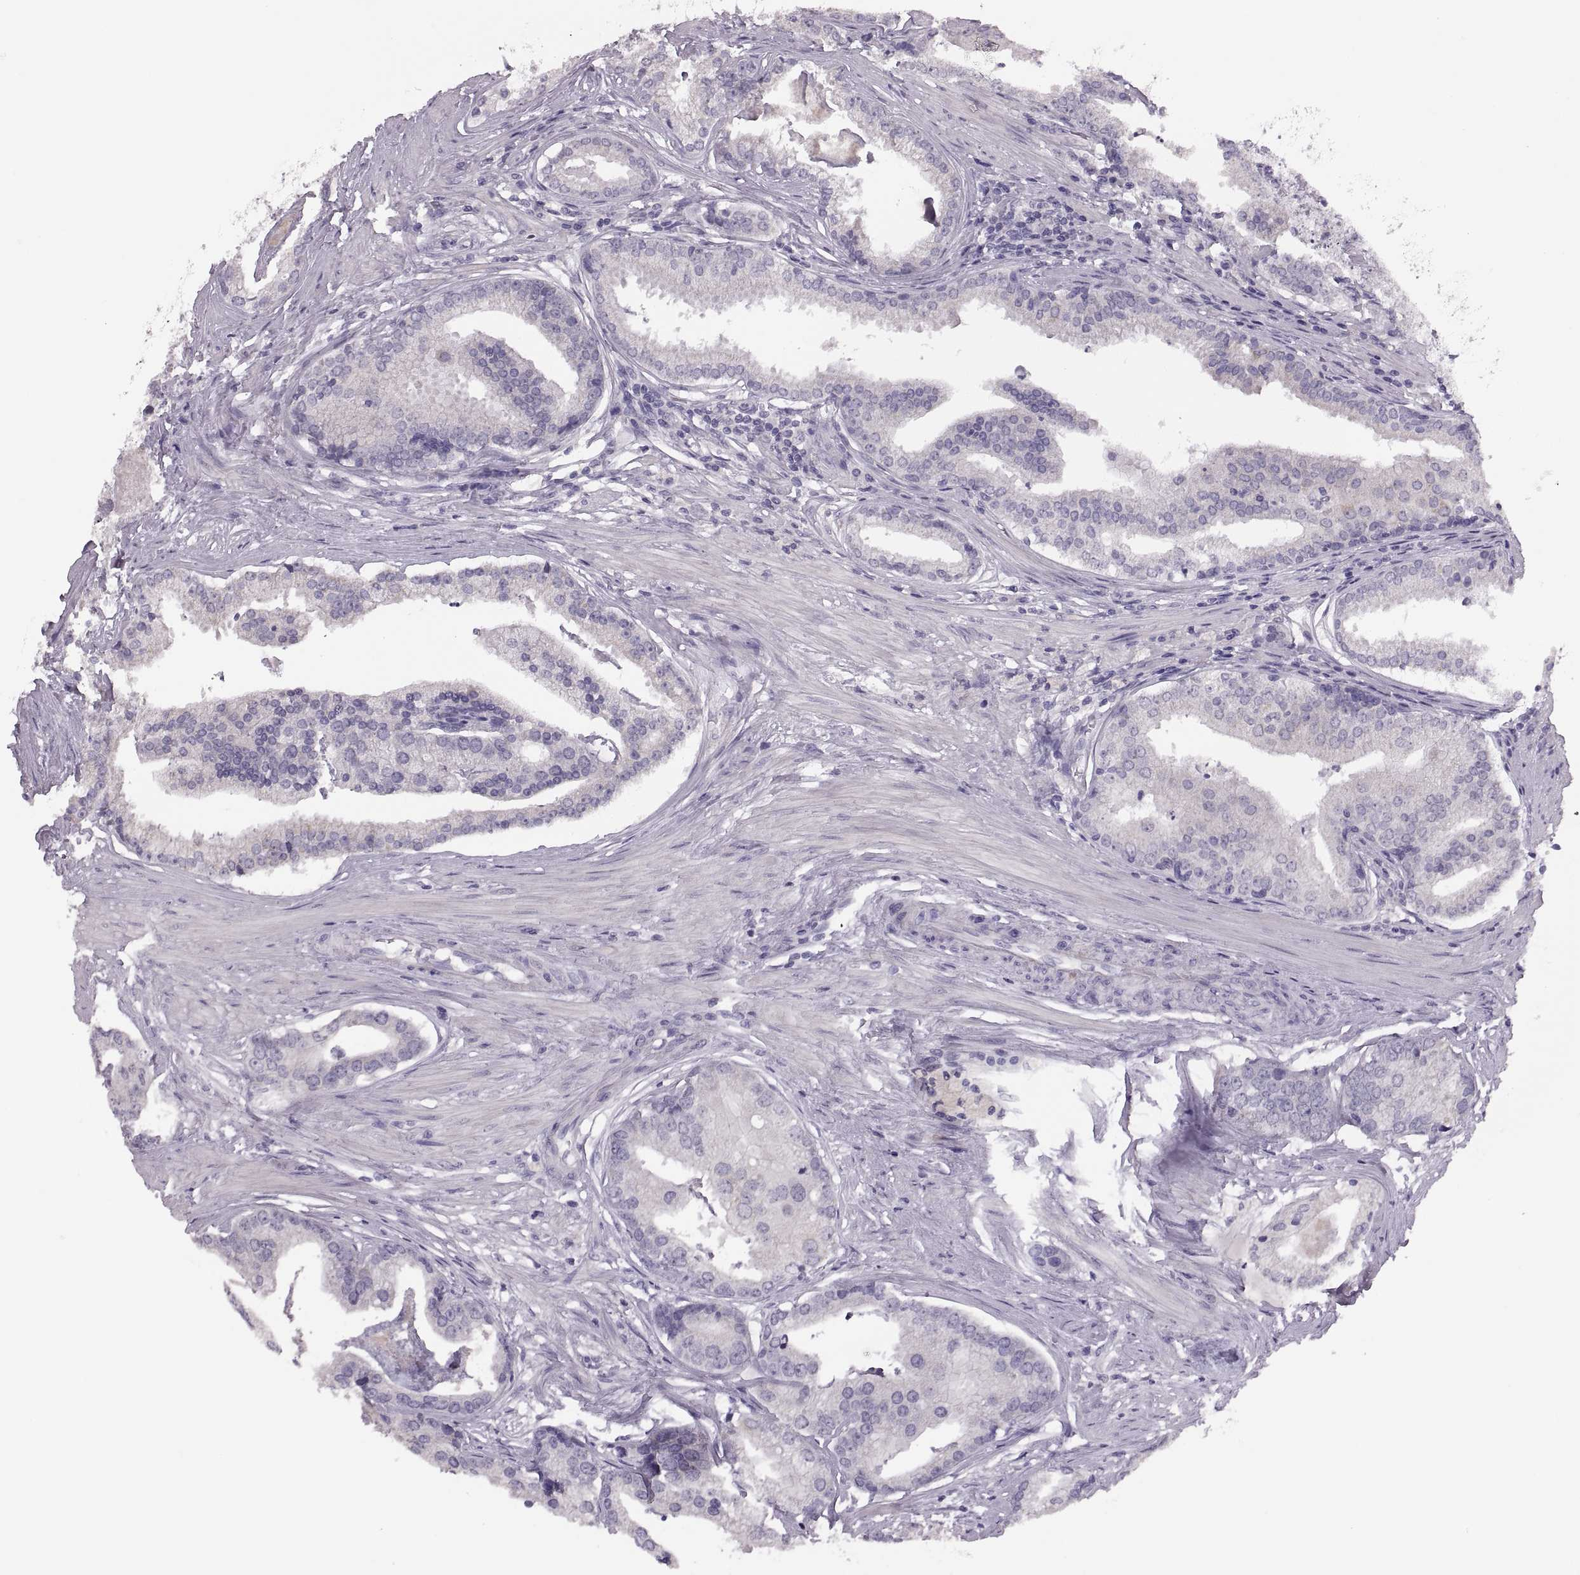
{"staining": {"intensity": "negative", "quantity": "none", "location": "none"}, "tissue": "prostate cancer", "cell_type": "Tumor cells", "image_type": "cancer", "snomed": [{"axis": "morphology", "description": "Adenocarcinoma, NOS"}, {"axis": "topography", "description": "Prostate and seminal vesicle, NOS"}, {"axis": "topography", "description": "Prostate"}], "caption": "This micrograph is of adenocarcinoma (prostate) stained with immunohistochemistry (IHC) to label a protein in brown with the nuclei are counter-stained blue. There is no staining in tumor cells.", "gene": "ADH6", "patient": {"sex": "male", "age": 44}}